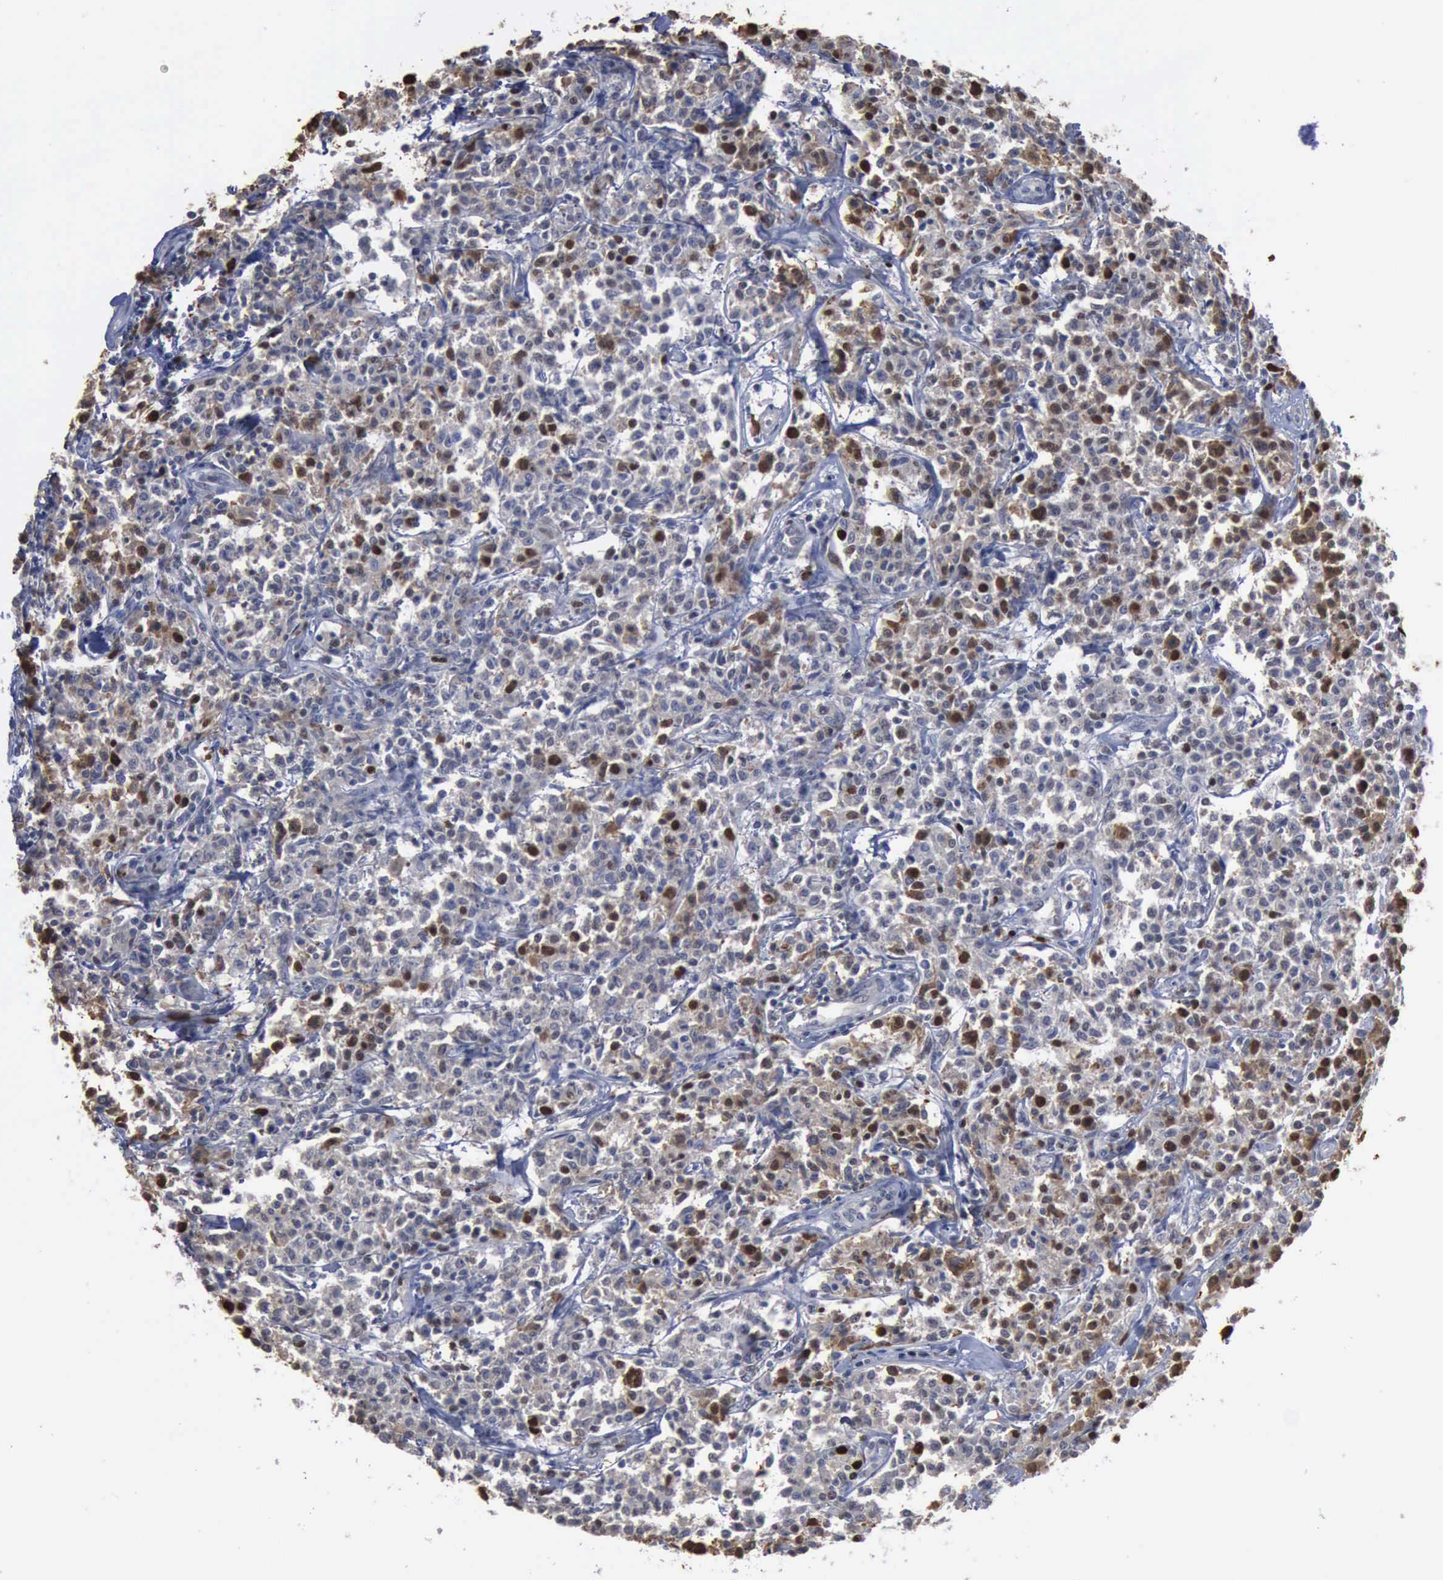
{"staining": {"intensity": "weak", "quantity": "<25%", "location": "nuclear"}, "tissue": "lymphoma", "cell_type": "Tumor cells", "image_type": "cancer", "snomed": [{"axis": "morphology", "description": "Malignant lymphoma, non-Hodgkin's type, Low grade"}, {"axis": "topography", "description": "Small intestine"}], "caption": "IHC photomicrograph of human lymphoma stained for a protein (brown), which shows no staining in tumor cells. (Stains: DAB (3,3'-diaminobenzidine) immunohistochemistry (IHC) with hematoxylin counter stain, Microscopy: brightfield microscopy at high magnification).", "gene": "PCNA", "patient": {"sex": "female", "age": 59}}